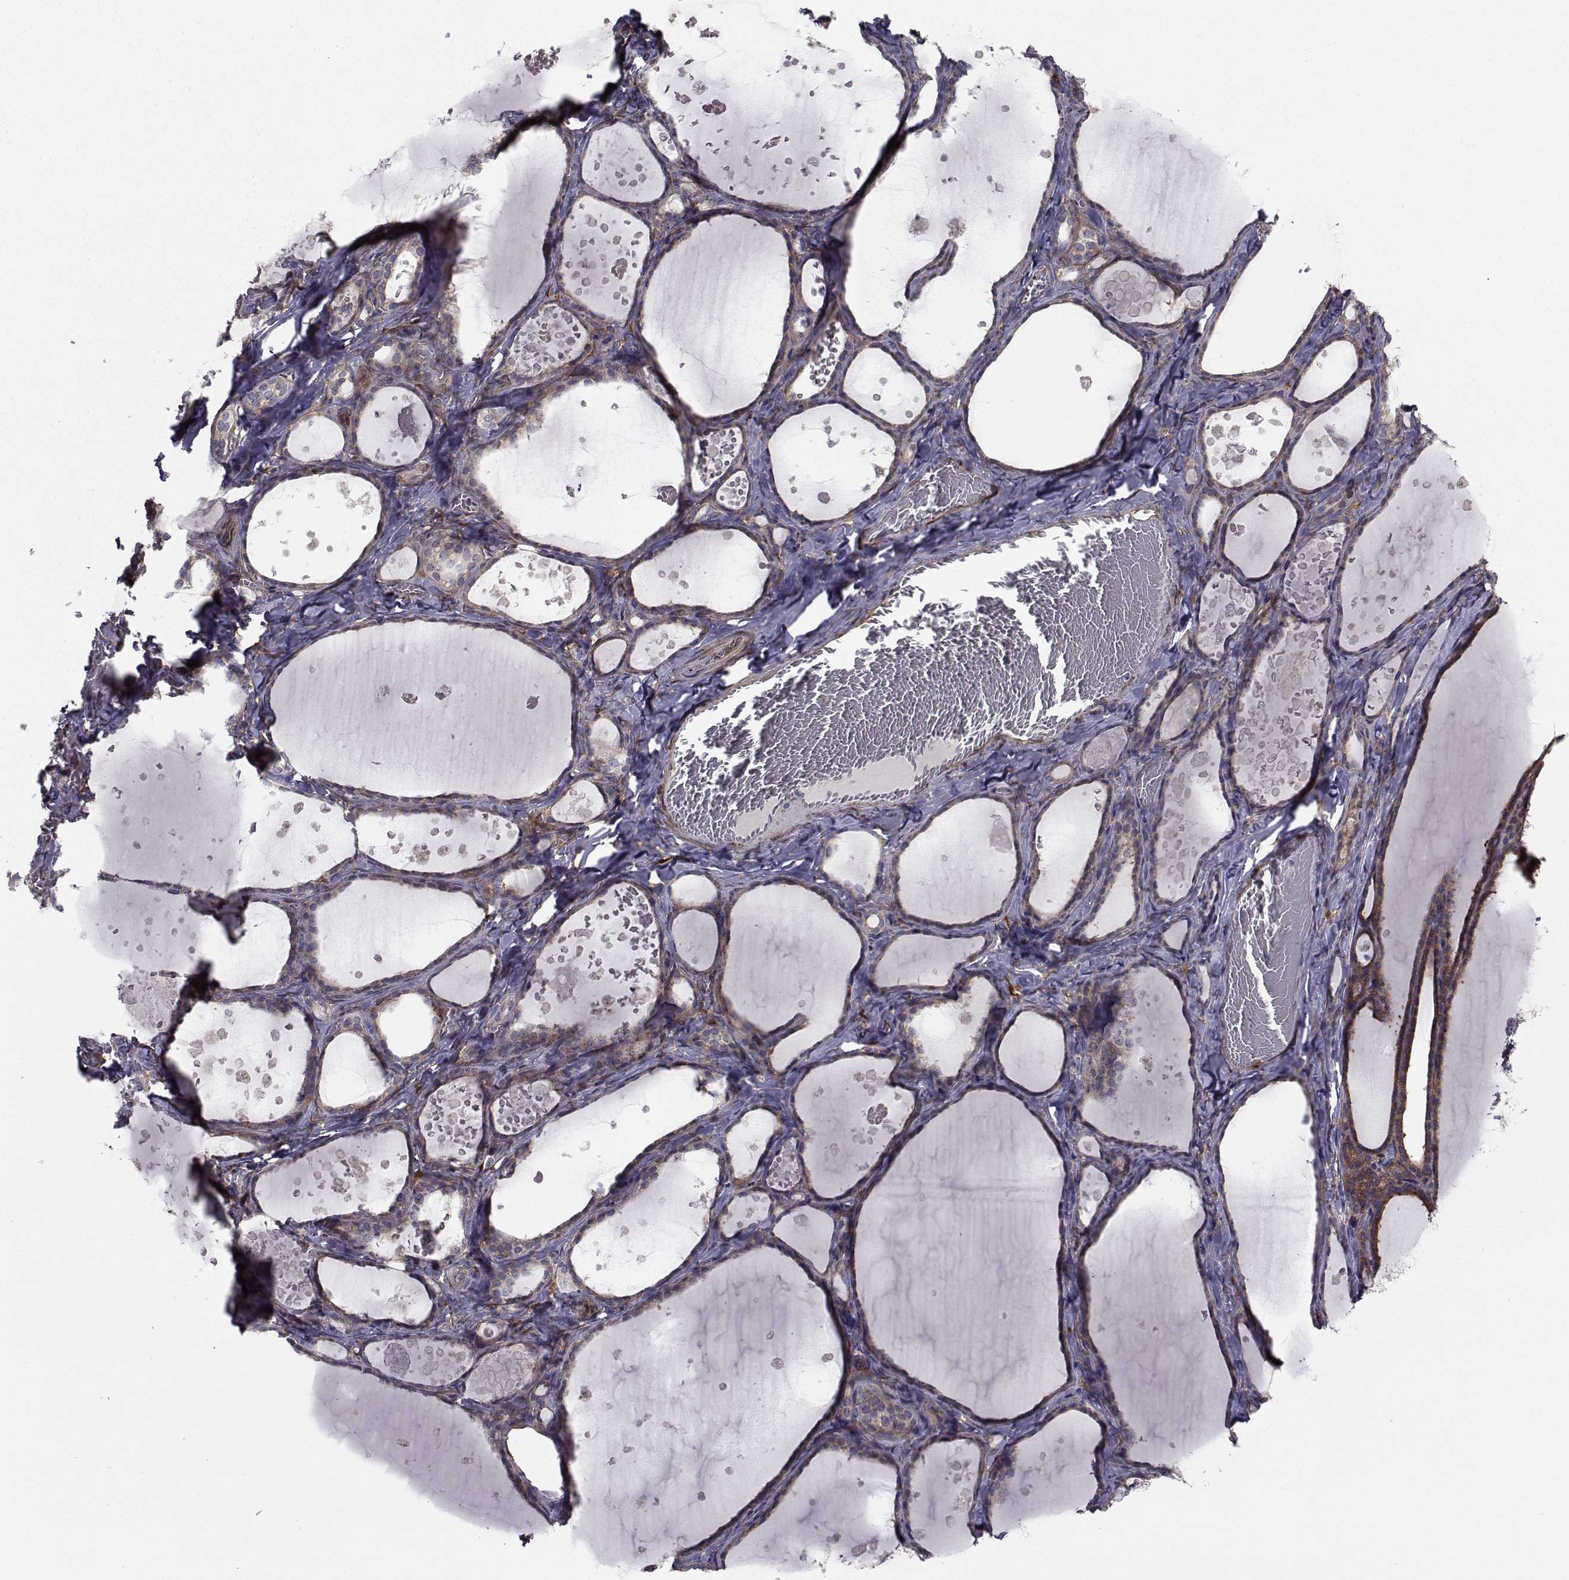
{"staining": {"intensity": "weak", "quantity": "25%-75%", "location": "cytoplasmic/membranous"}, "tissue": "thyroid gland", "cell_type": "Glandular cells", "image_type": "normal", "snomed": [{"axis": "morphology", "description": "Normal tissue, NOS"}, {"axis": "topography", "description": "Thyroid gland"}], "caption": "Immunohistochemical staining of benign human thyroid gland exhibits weak cytoplasmic/membranous protein positivity in about 25%-75% of glandular cells.", "gene": "TRIP10", "patient": {"sex": "female", "age": 56}}